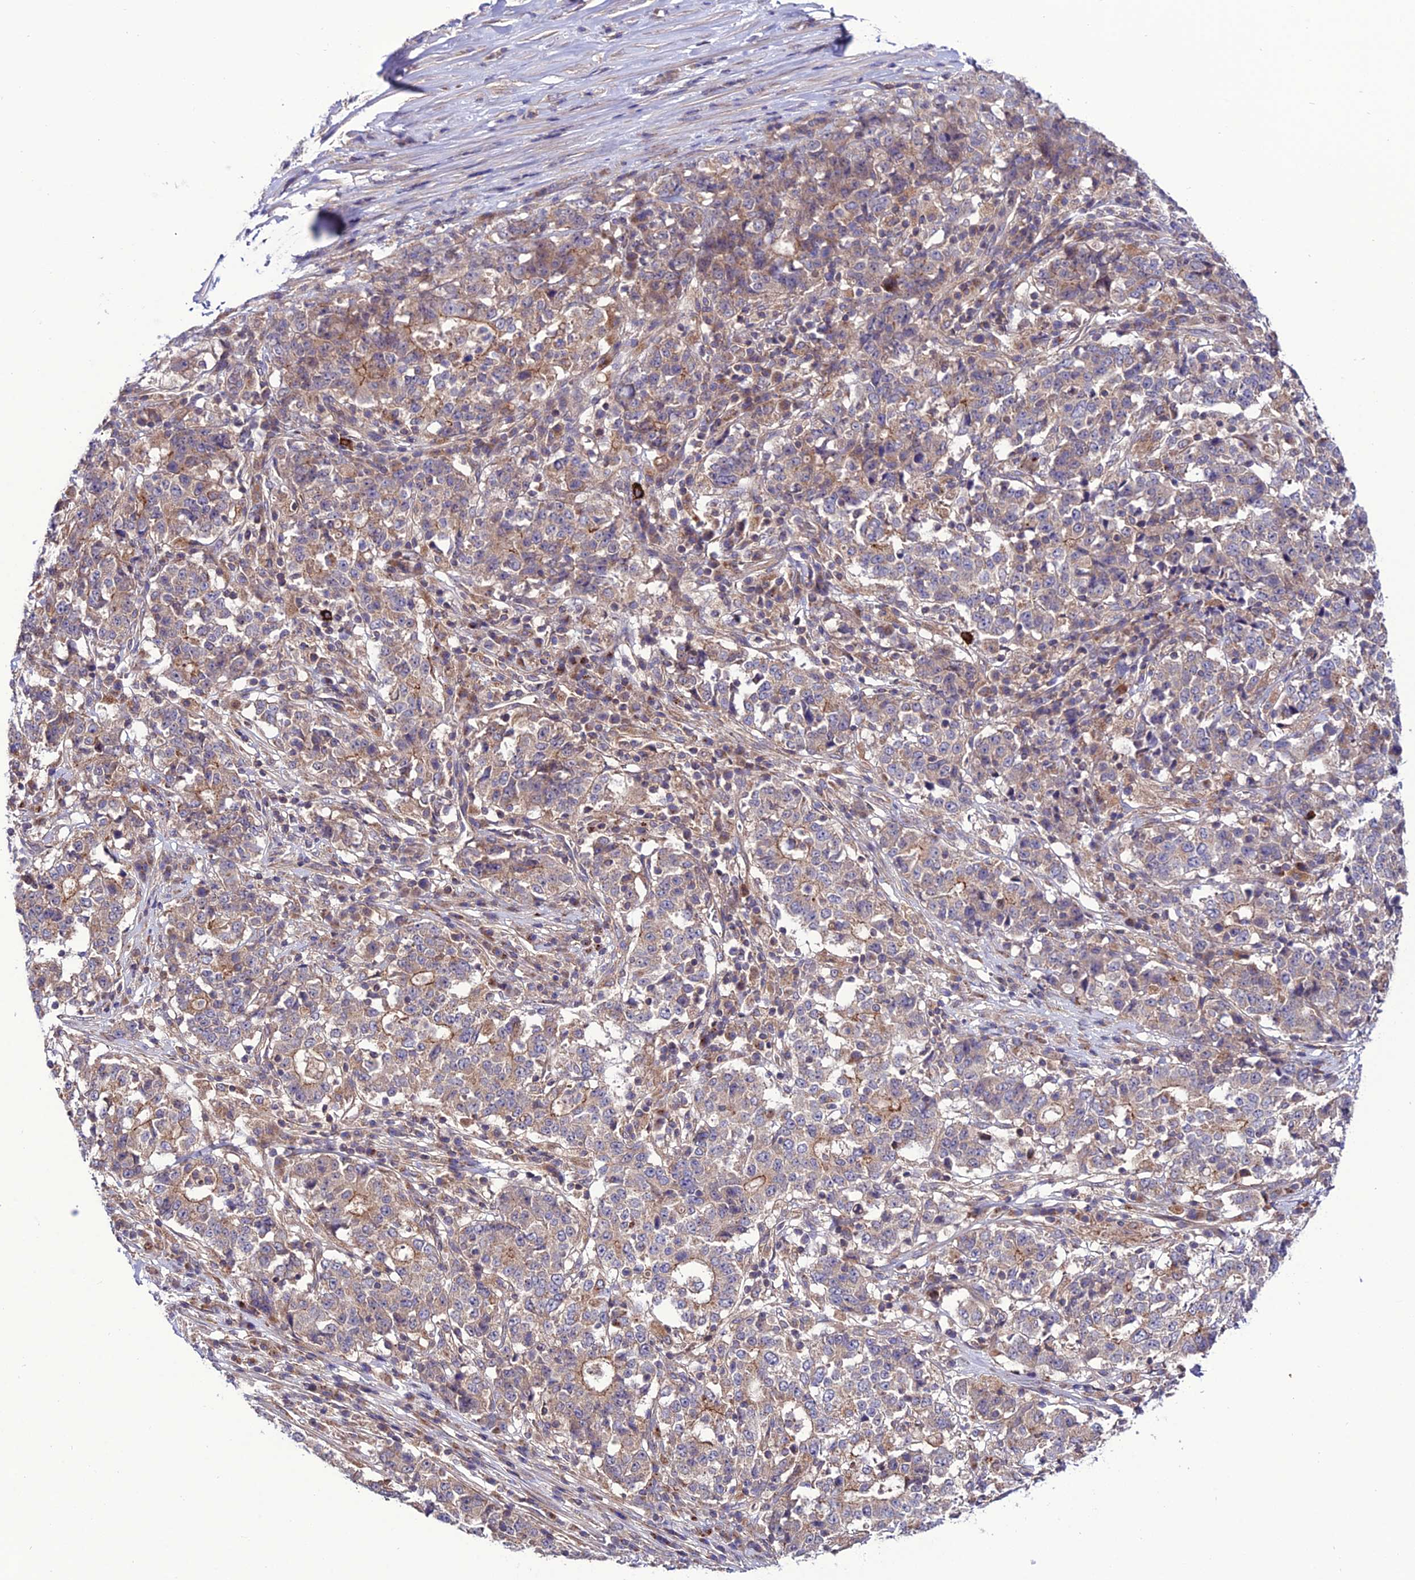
{"staining": {"intensity": "moderate", "quantity": "<25%", "location": "cytoplasmic/membranous"}, "tissue": "stomach cancer", "cell_type": "Tumor cells", "image_type": "cancer", "snomed": [{"axis": "morphology", "description": "Adenocarcinoma, NOS"}, {"axis": "topography", "description": "Stomach"}], "caption": "An immunohistochemistry (IHC) micrograph of neoplastic tissue is shown. Protein staining in brown highlights moderate cytoplasmic/membranous positivity in stomach adenocarcinoma within tumor cells.", "gene": "PPIL3", "patient": {"sex": "male", "age": 59}}